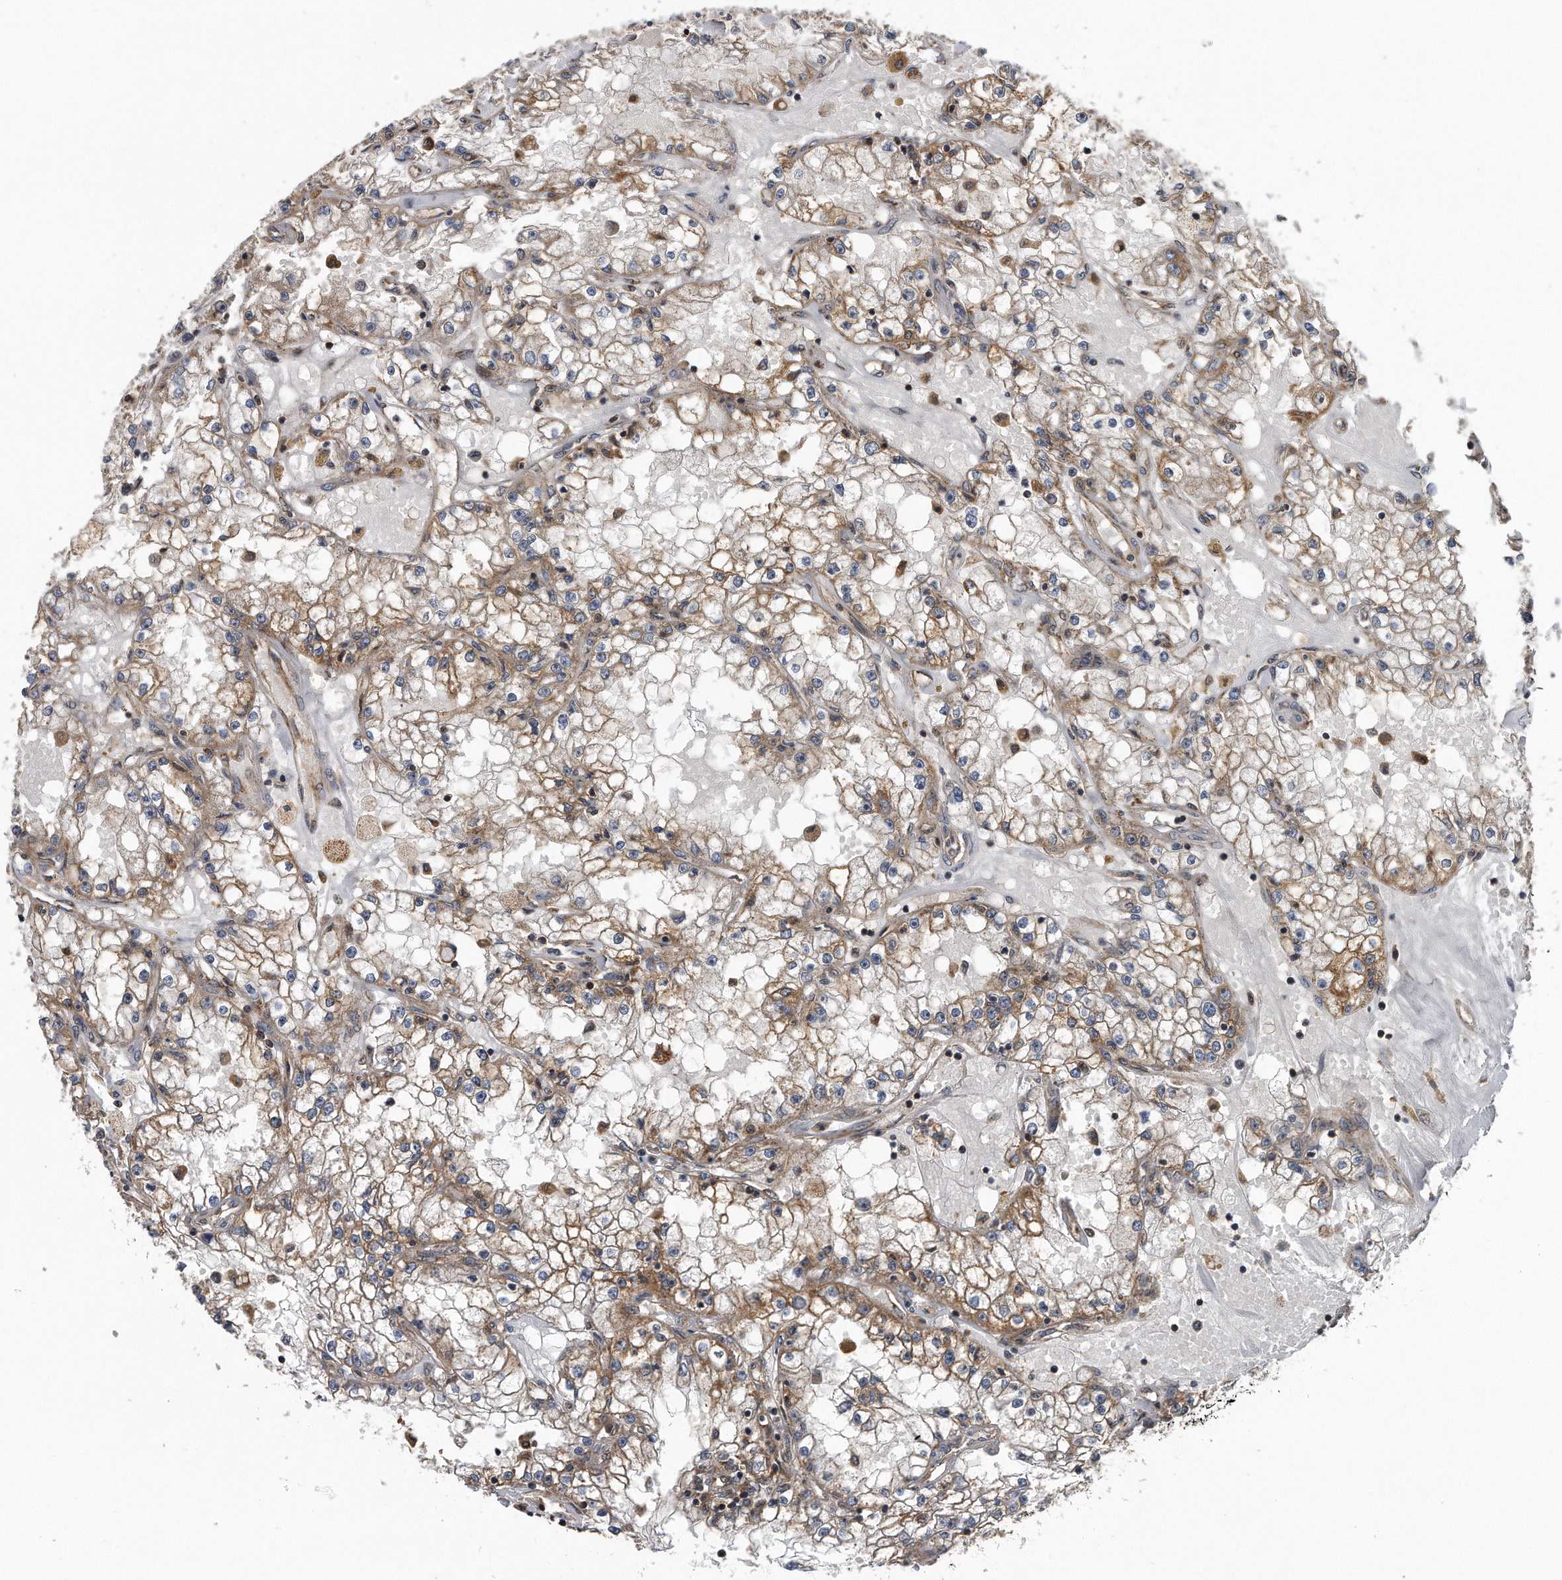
{"staining": {"intensity": "moderate", "quantity": ">75%", "location": "cytoplasmic/membranous"}, "tissue": "renal cancer", "cell_type": "Tumor cells", "image_type": "cancer", "snomed": [{"axis": "morphology", "description": "Adenocarcinoma, NOS"}, {"axis": "topography", "description": "Kidney"}], "caption": "Immunohistochemical staining of human renal adenocarcinoma exhibits moderate cytoplasmic/membranous protein positivity in about >75% of tumor cells. The staining was performed using DAB (3,3'-diaminobenzidine) to visualize the protein expression in brown, while the nuclei were stained in blue with hematoxylin (Magnification: 20x).", "gene": "ALPK2", "patient": {"sex": "male", "age": 56}}